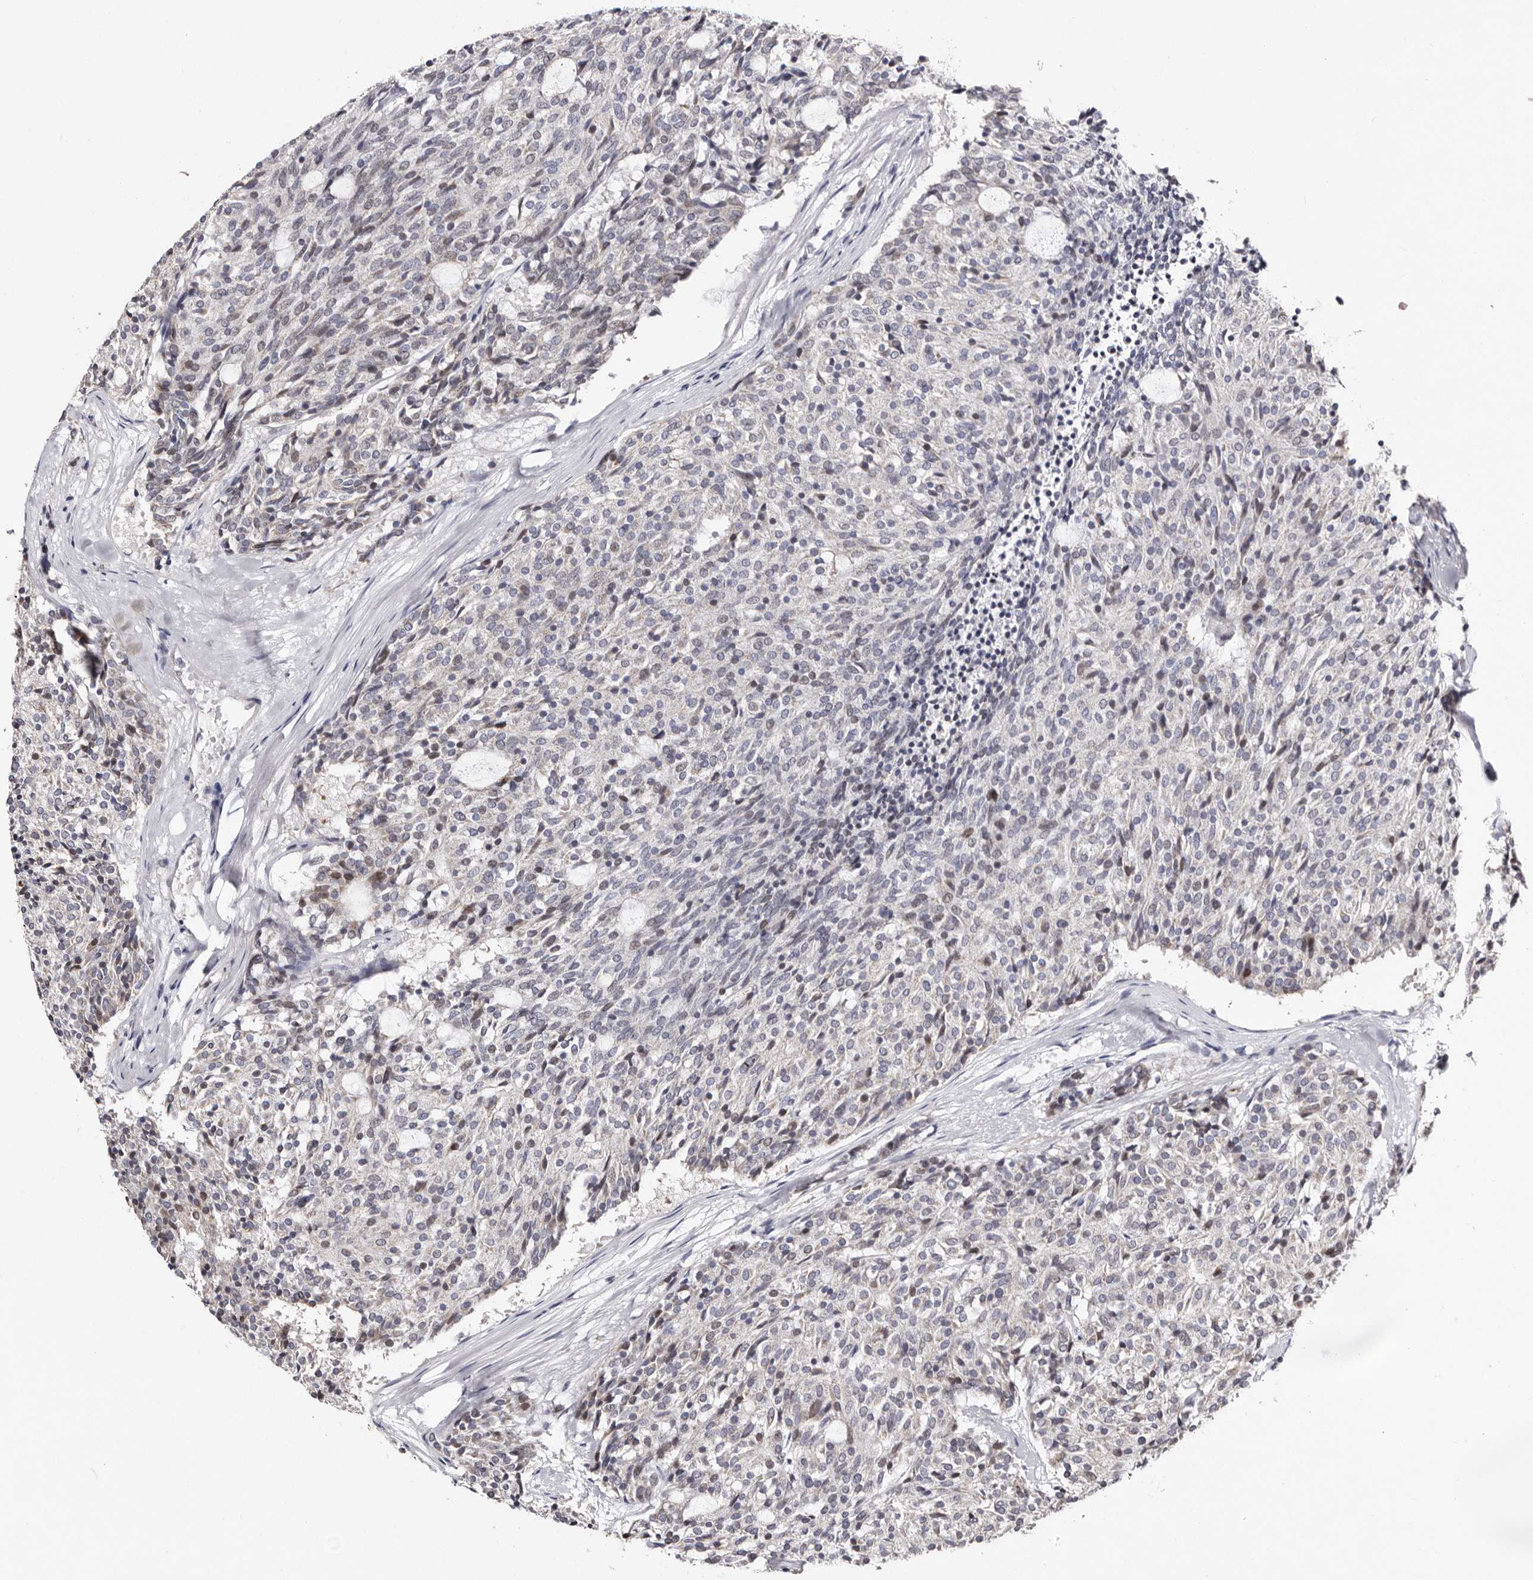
{"staining": {"intensity": "negative", "quantity": "none", "location": "none"}, "tissue": "carcinoid", "cell_type": "Tumor cells", "image_type": "cancer", "snomed": [{"axis": "morphology", "description": "Carcinoid, malignant, NOS"}, {"axis": "topography", "description": "Pancreas"}], "caption": "Immunohistochemistry image of neoplastic tissue: malignant carcinoid stained with DAB displays no significant protein expression in tumor cells.", "gene": "TIMM17B", "patient": {"sex": "female", "age": 54}}